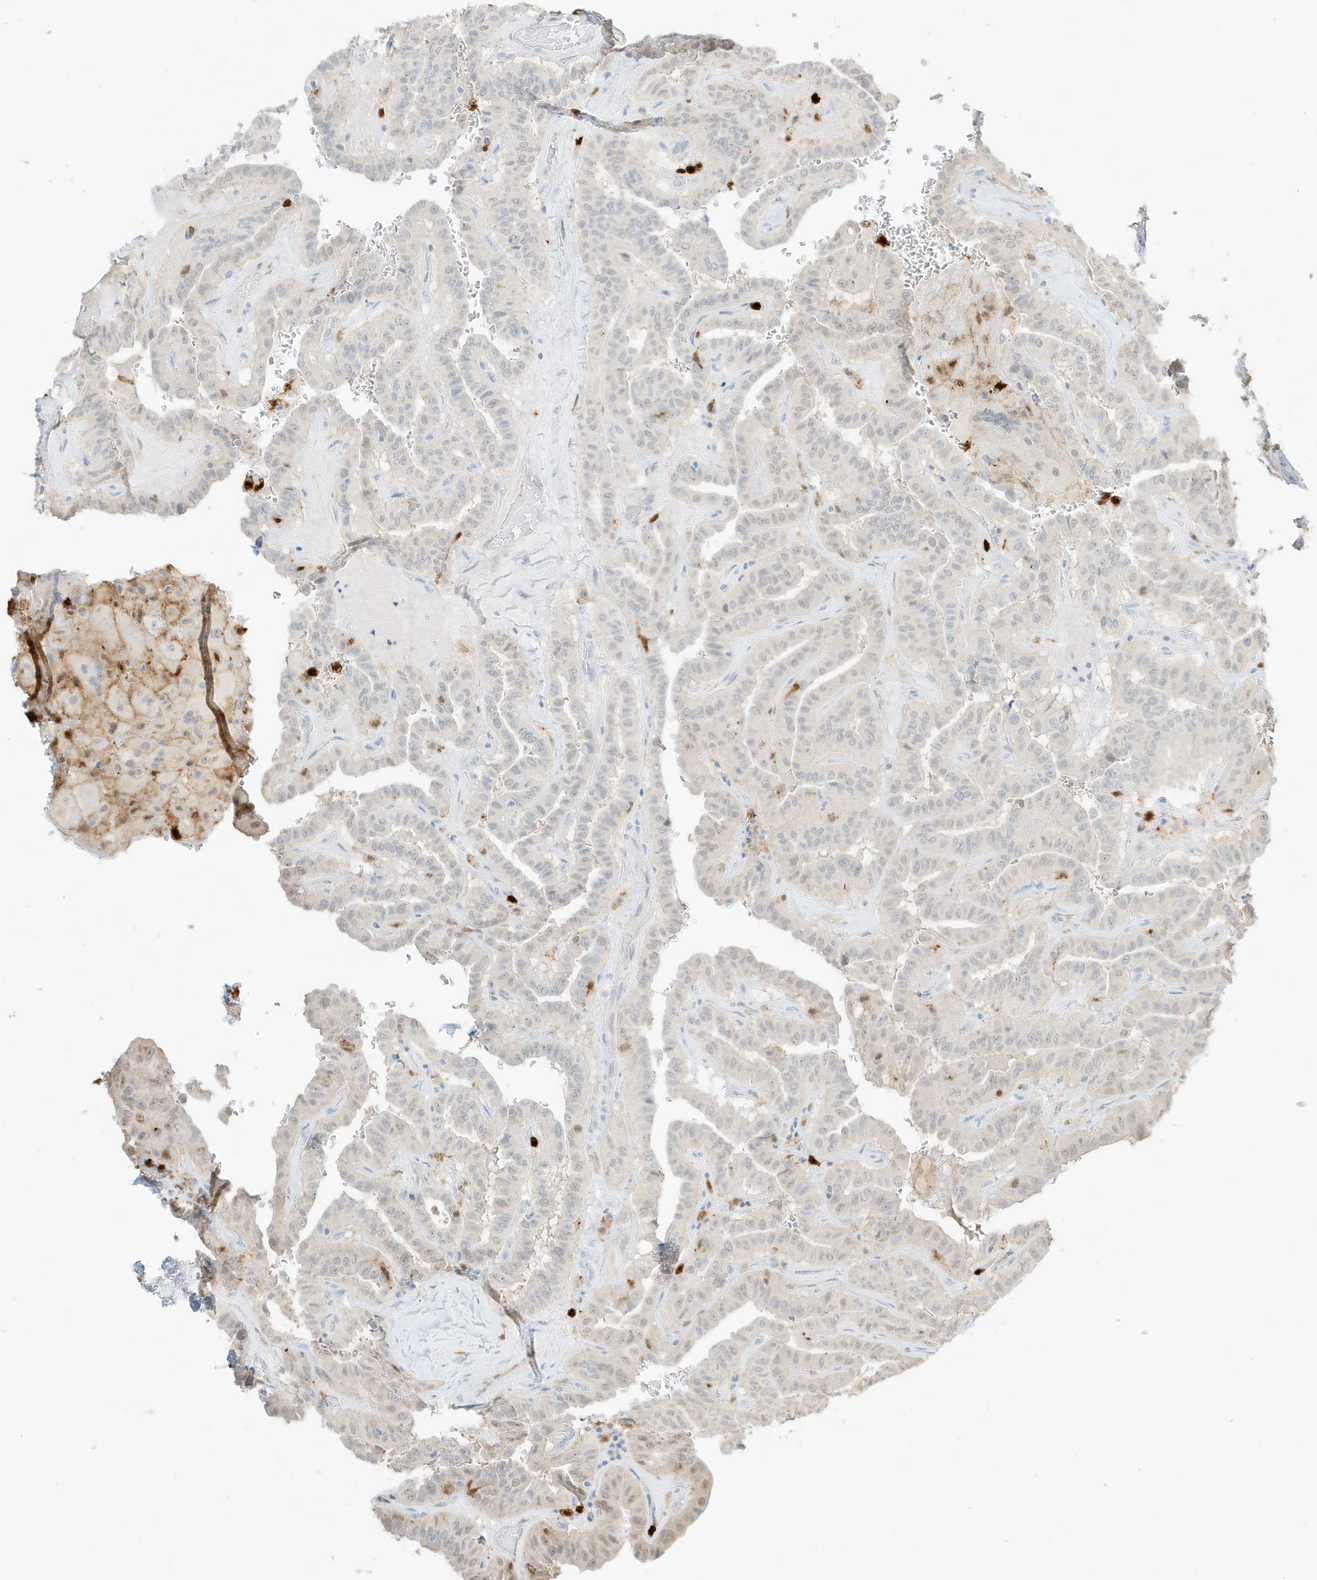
{"staining": {"intensity": "negative", "quantity": "none", "location": "none"}, "tissue": "thyroid cancer", "cell_type": "Tumor cells", "image_type": "cancer", "snomed": [{"axis": "morphology", "description": "Papillary adenocarcinoma, NOS"}, {"axis": "topography", "description": "Thyroid gland"}], "caption": "DAB (3,3'-diaminobenzidine) immunohistochemical staining of human thyroid cancer (papillary adenocarcinoma) exhibits no significant expression in tumor cells.", "gene": "GCA", "patient": {"sex": "male", "age": 77}}